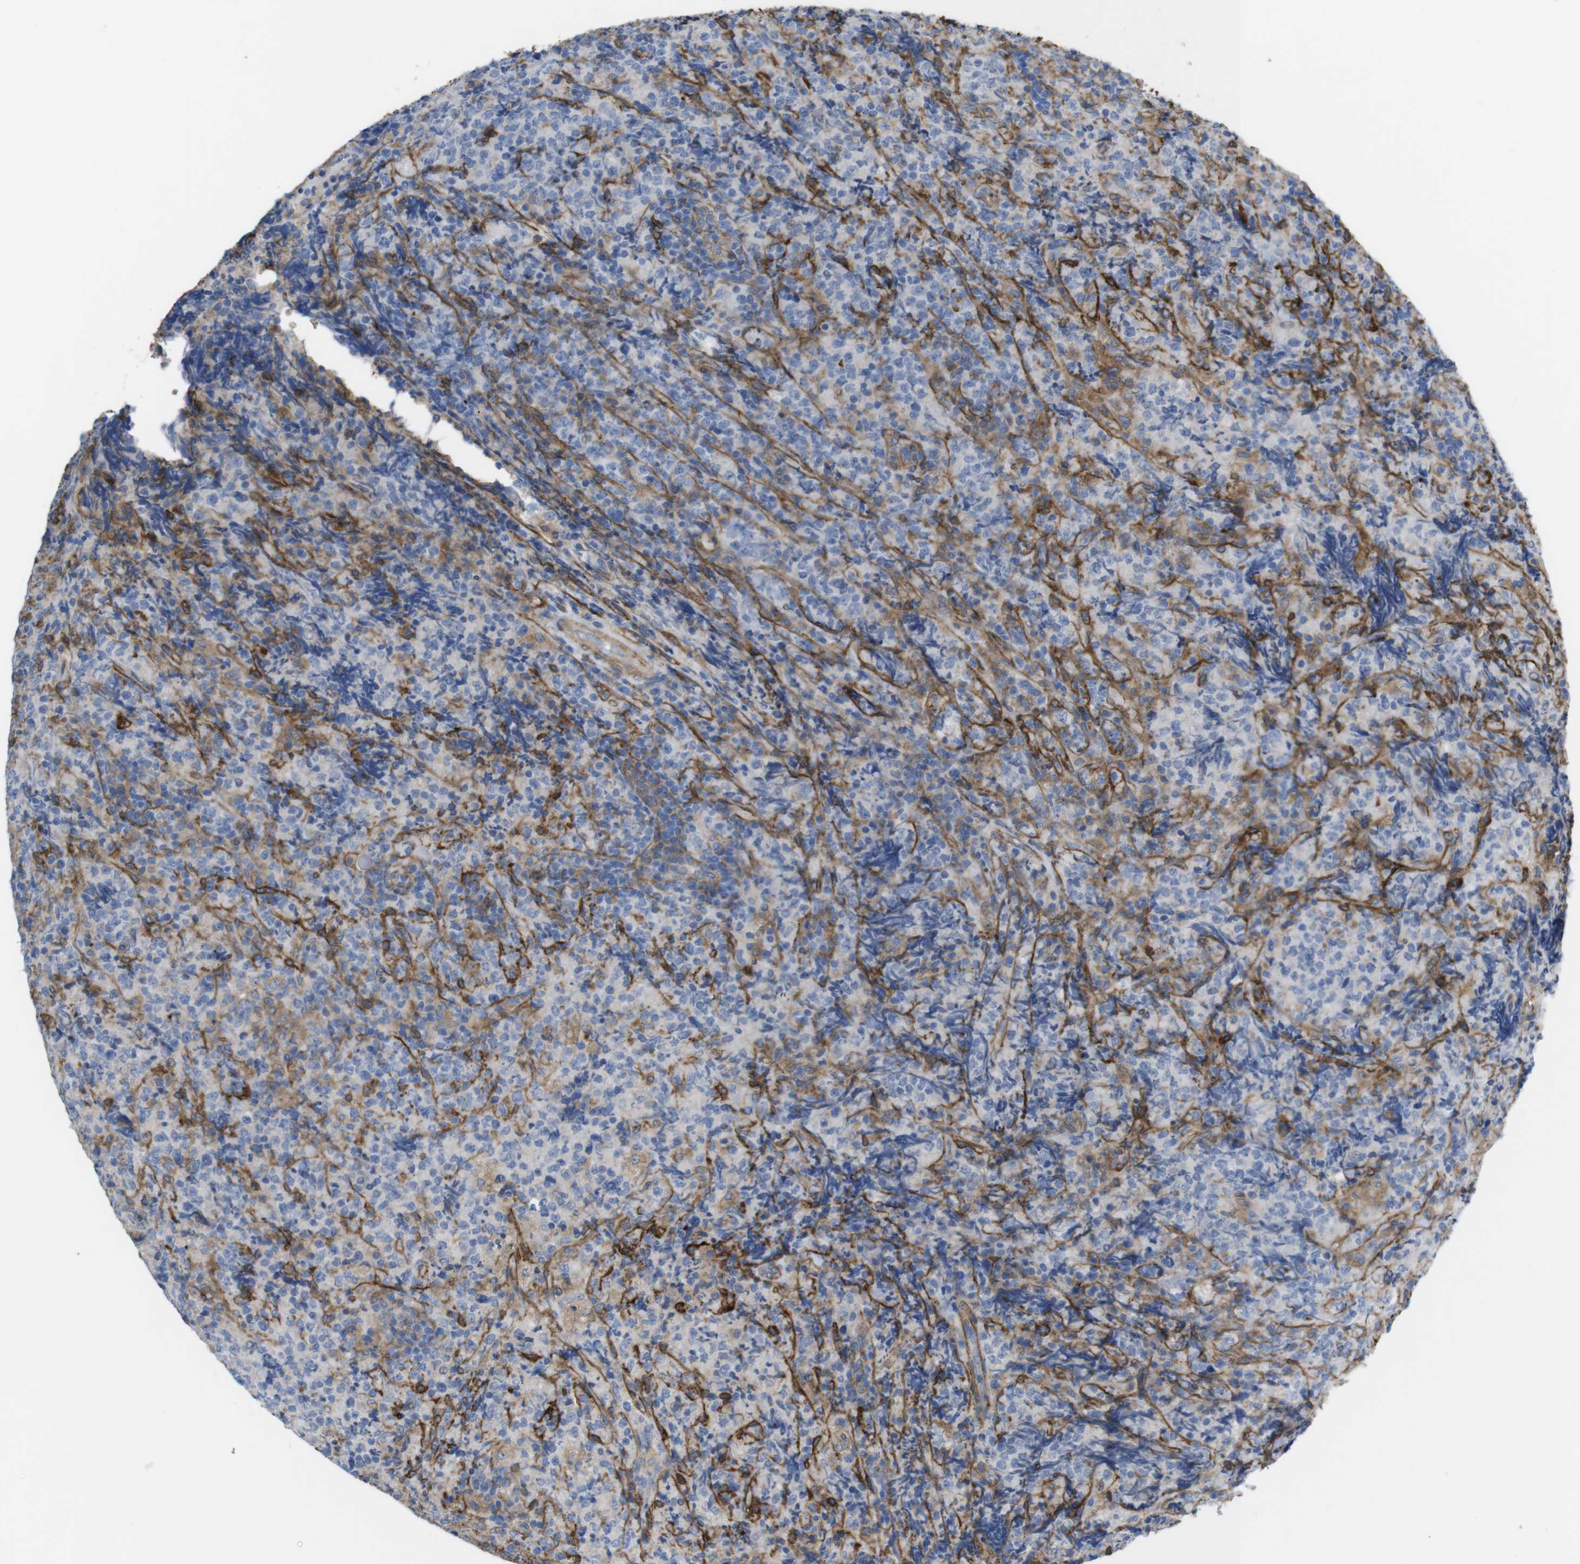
{"staining": {"intensity": "moderate", "quantity": "<25%", "location": "cytoplasmic/membranous"}, "tissue": "lymphoma", "cell_type": "Tumor cells", "image_type": "cancer", "snomed": [{"axis": "morphology", "description": "Malignant lymphoma, non-Hodgkin's type, High grade"}, {"axis": "topography", "description": "Tonsil"}], "caption": "Tumor cells demonstrate moderate cytoplasmic/membranous positivity in about <25% of cells in lymphoma.", "gene": "CYBRD1", "patient": {"sex": "female", "age": 36}}